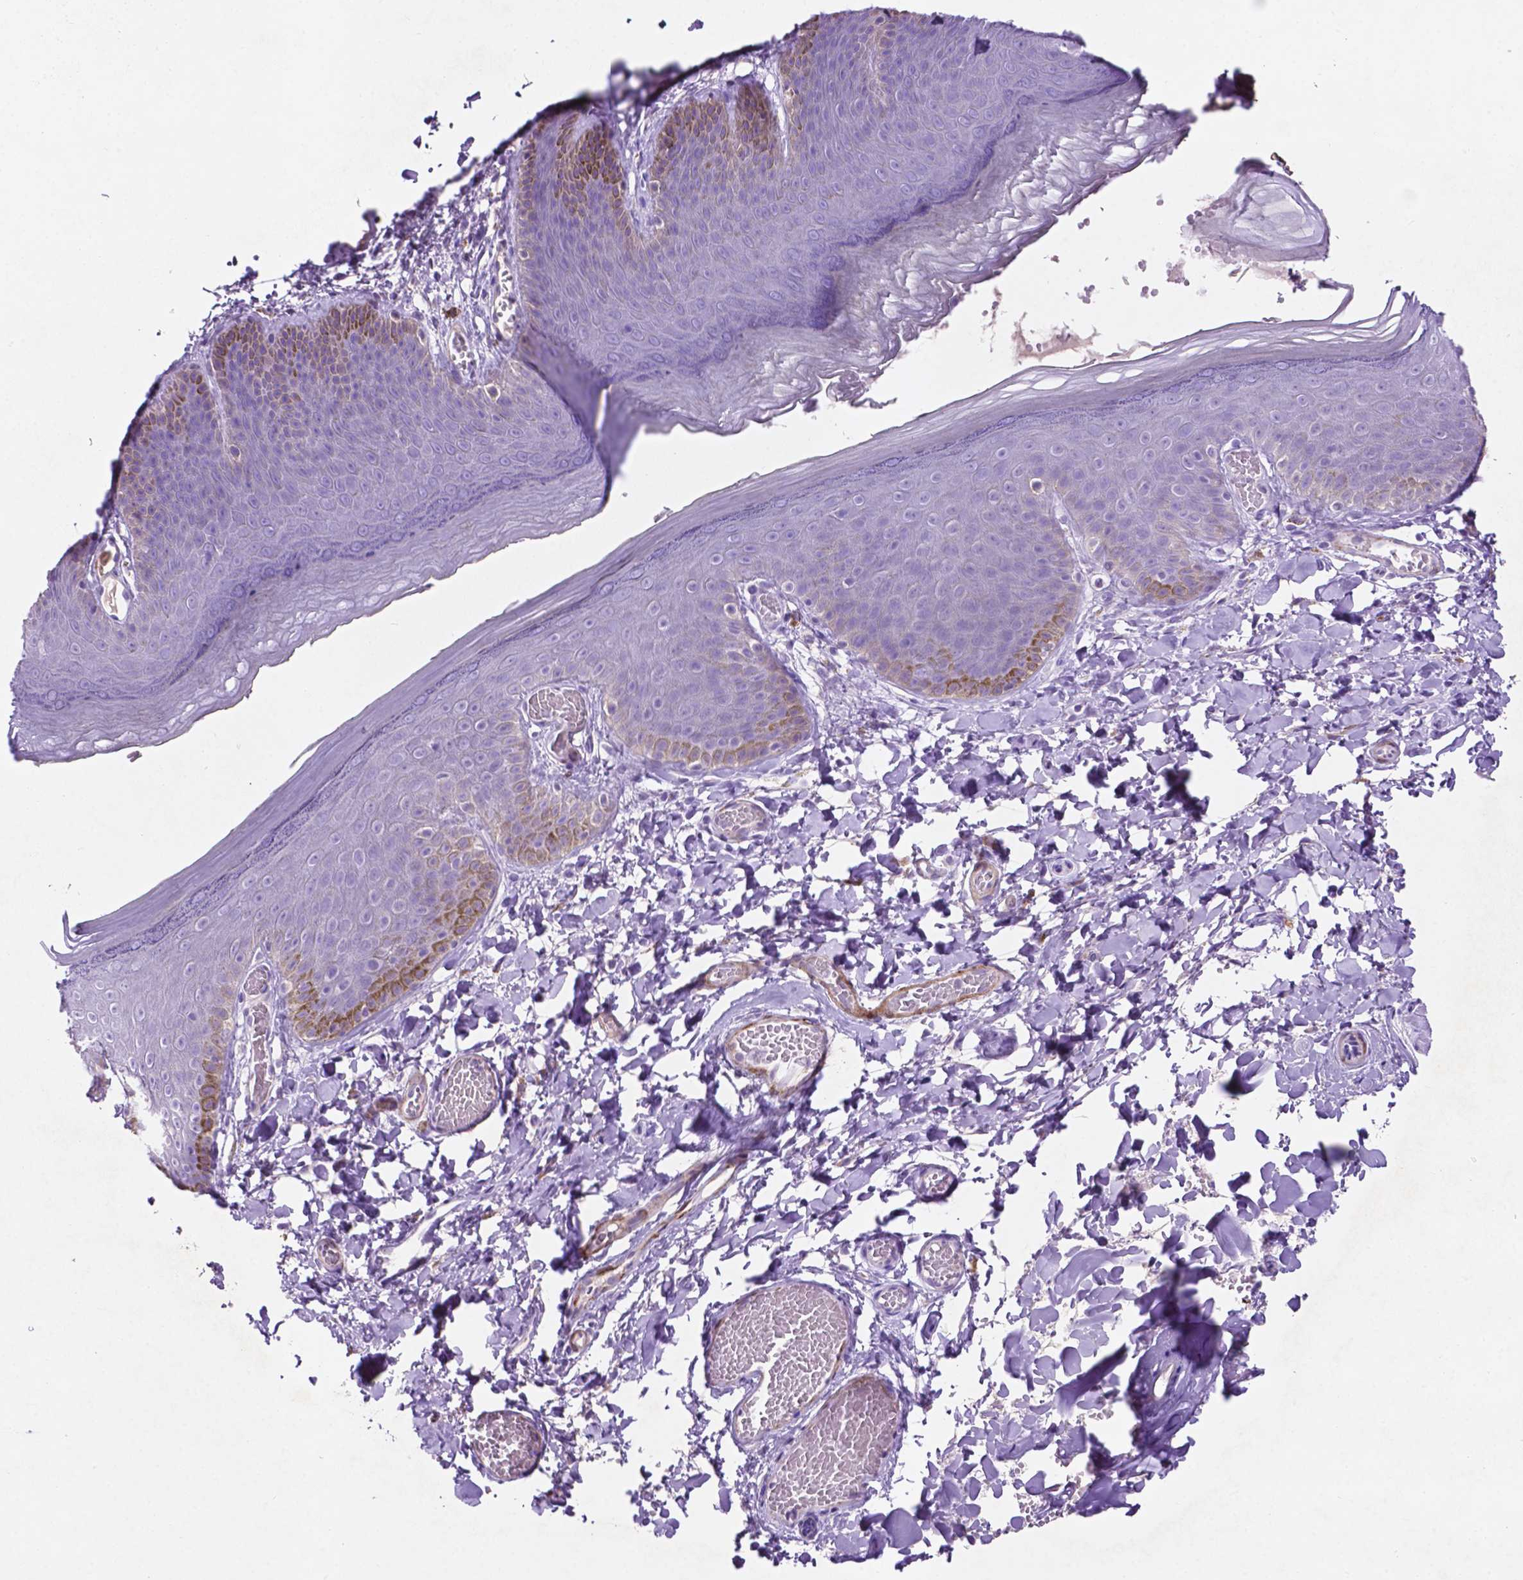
{"staining": {"intensity": "moderate", "quantity": "<25%", "location": "cytoplasmic/membranous"}, "tissue": "skin", "cell_type": "Epidermal cells", "image_type": "normal", "snomed": [{"axis": "morphology", "description": "Normal tissue, NOS"}, {"axis": "topography", "description": "Anal"}], "caption": "The histopathology image reveals staining of normal skin, revealing moderate cytoplasmic/membranous protein expression (brown color) within epidermal cells. The staining was performed using DAB (3,3'-diaminobenzidine), with brown indicating positive protein expression. Nuclei are stained blue with hematoxylin.", "gene": "ASPG", "patient": {"sex": "male", "age": 53}}